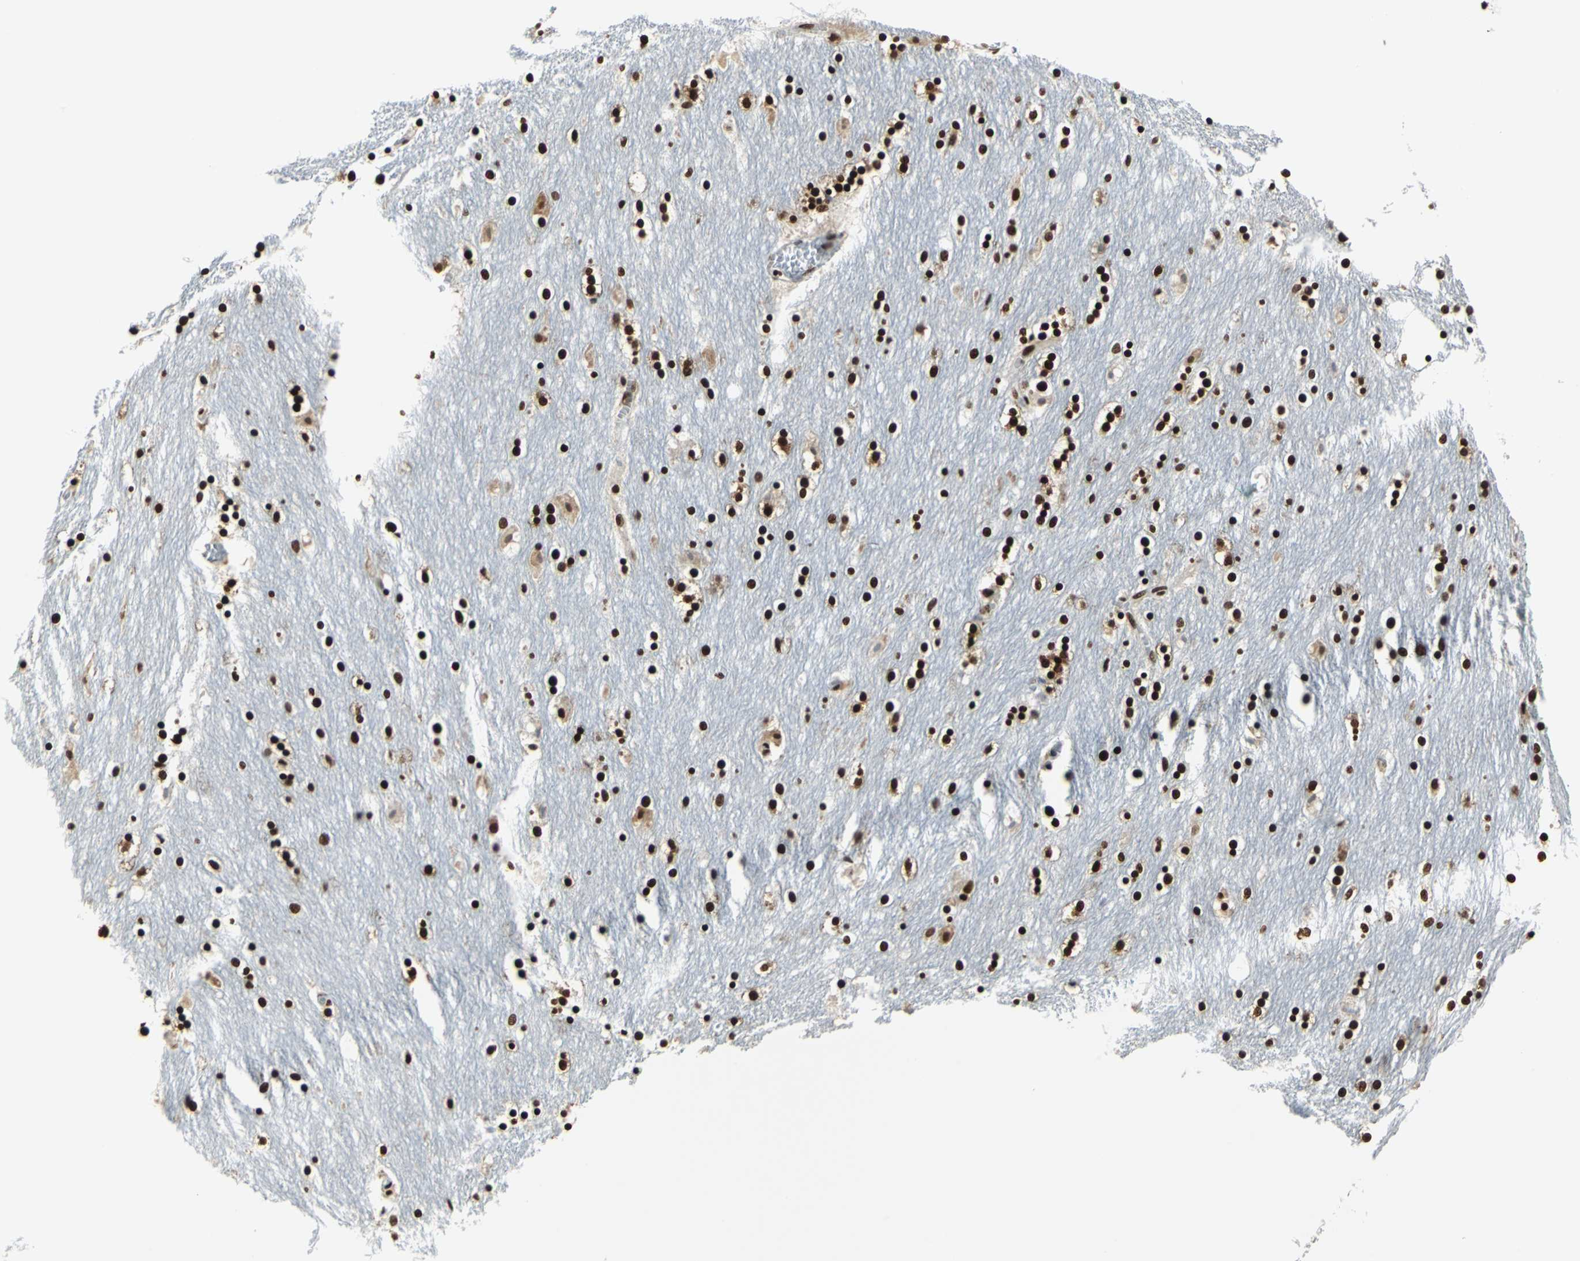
{"staining": {"intensity": "strong", "quantity": ">75%", "location": "nuclear"}, "tissue": "caudate", "cell_type": "Glial cells", "image_type": "normal", "snomed": [{"axis": "morphology", "description": "Normal tissue, NOS"}, {"axis": "topography", "description": "Lateral ventricle wall"}], "caption": "Immunohistochemistry (IHC) (DAB) staining of benign caudate exhibits strong nuclear protein staining in approximately >75% of glial cells.", "gene": "HDAC2", "patient": {"sex": "female", "age": 54}}